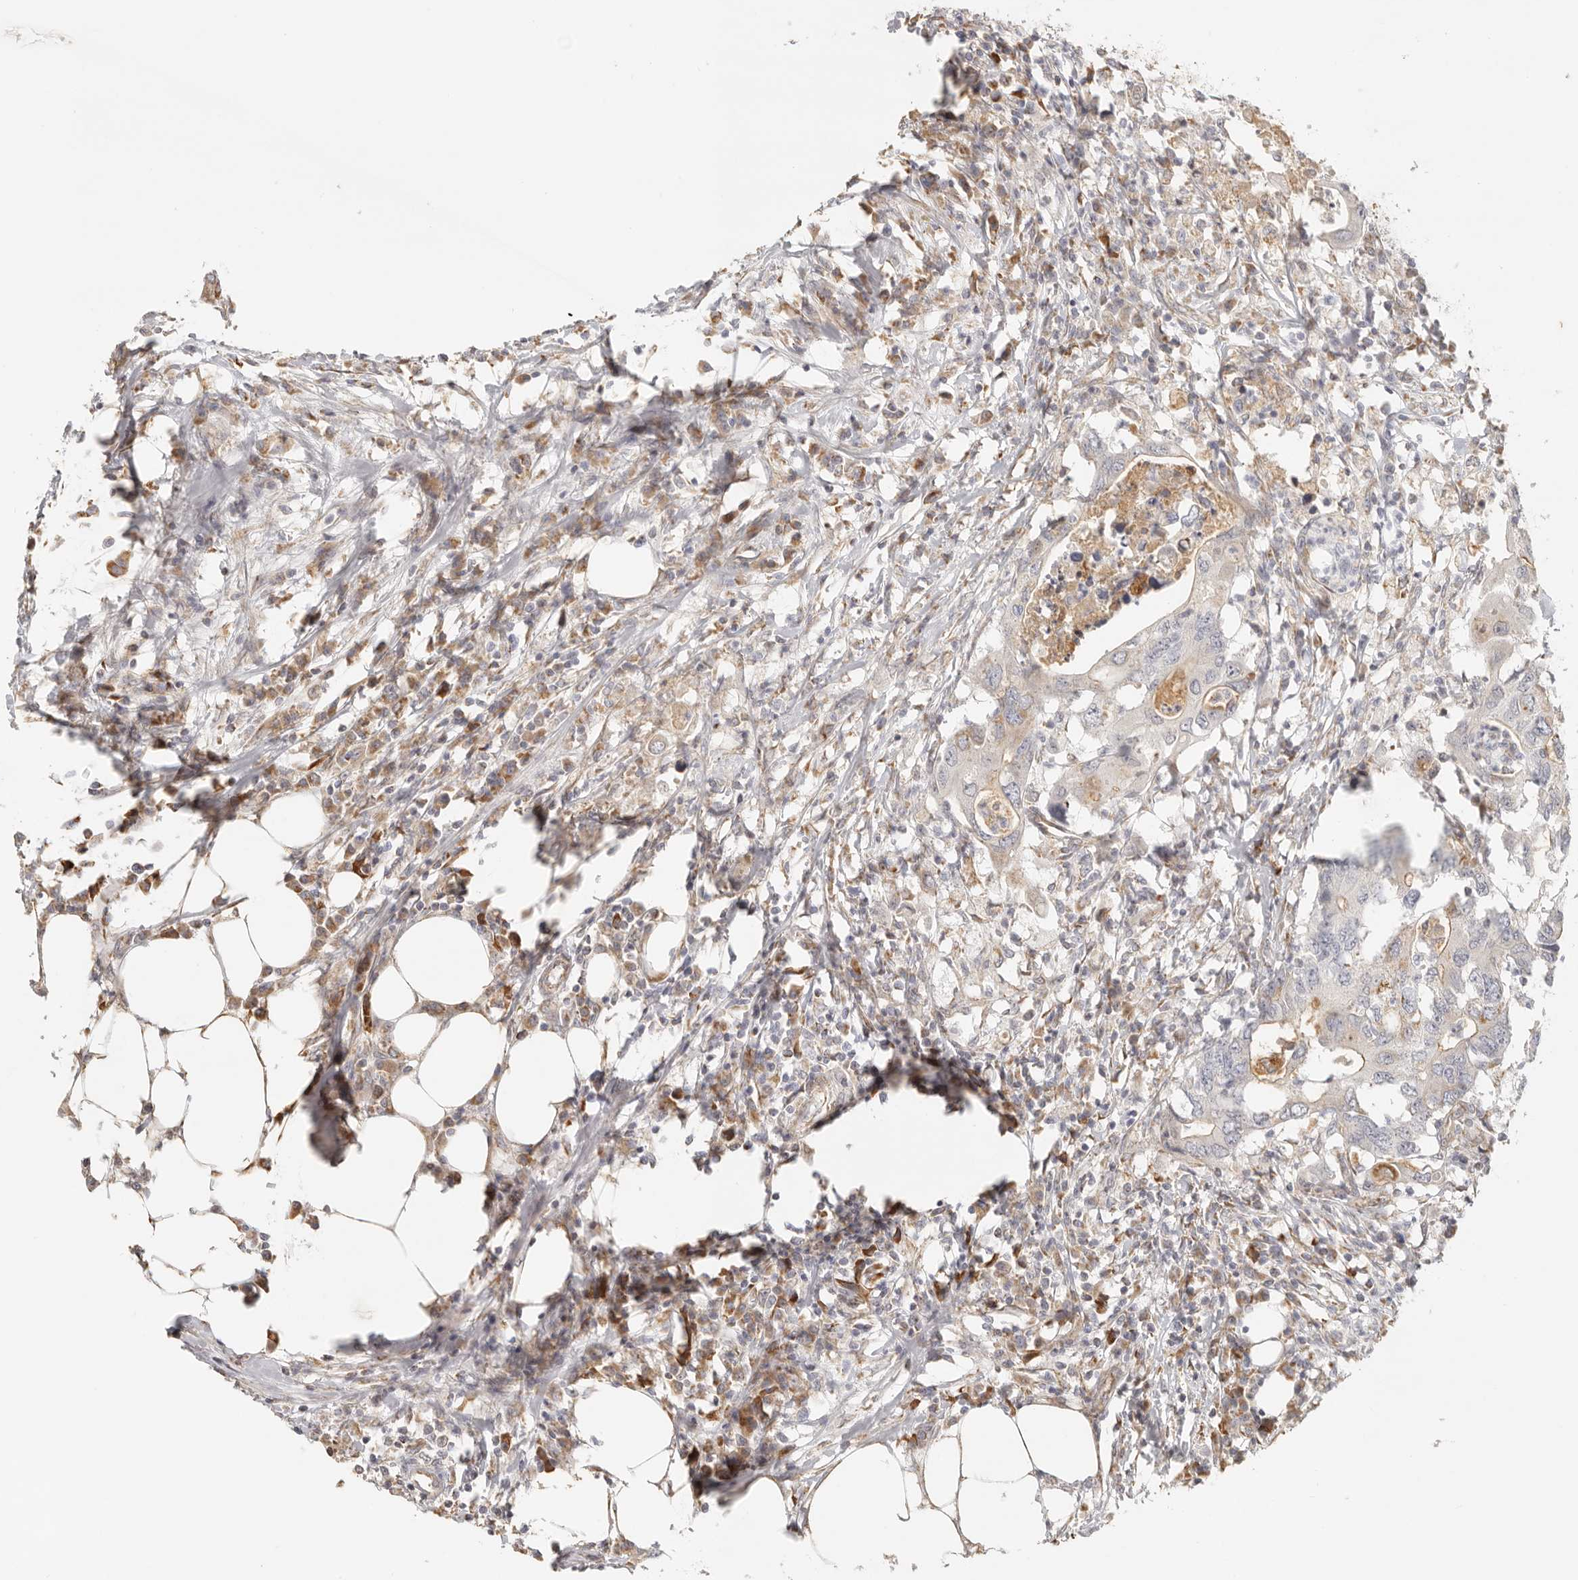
{"staining": {"intensity": "weak", "quantity": "<25%", "location": "cytoplasmic/membranous"}, "tissue": "colorectal cancer", "cell_type": "Tumor cells", "image_type": "cancer", "snomed": [{"axis": "morphology", "description": "Adenocarcinoma, NOS"}, {"axis": "topography", "description": "Colon"}], "caption": "High power microscopy histopathology image of an immunohistochemistry micrograph of colorectal adenocarcinoma, revealing no significant positivity in tumor cells.", "gene": "KDF1", "patient": {"sex": "male", "age": 71}}